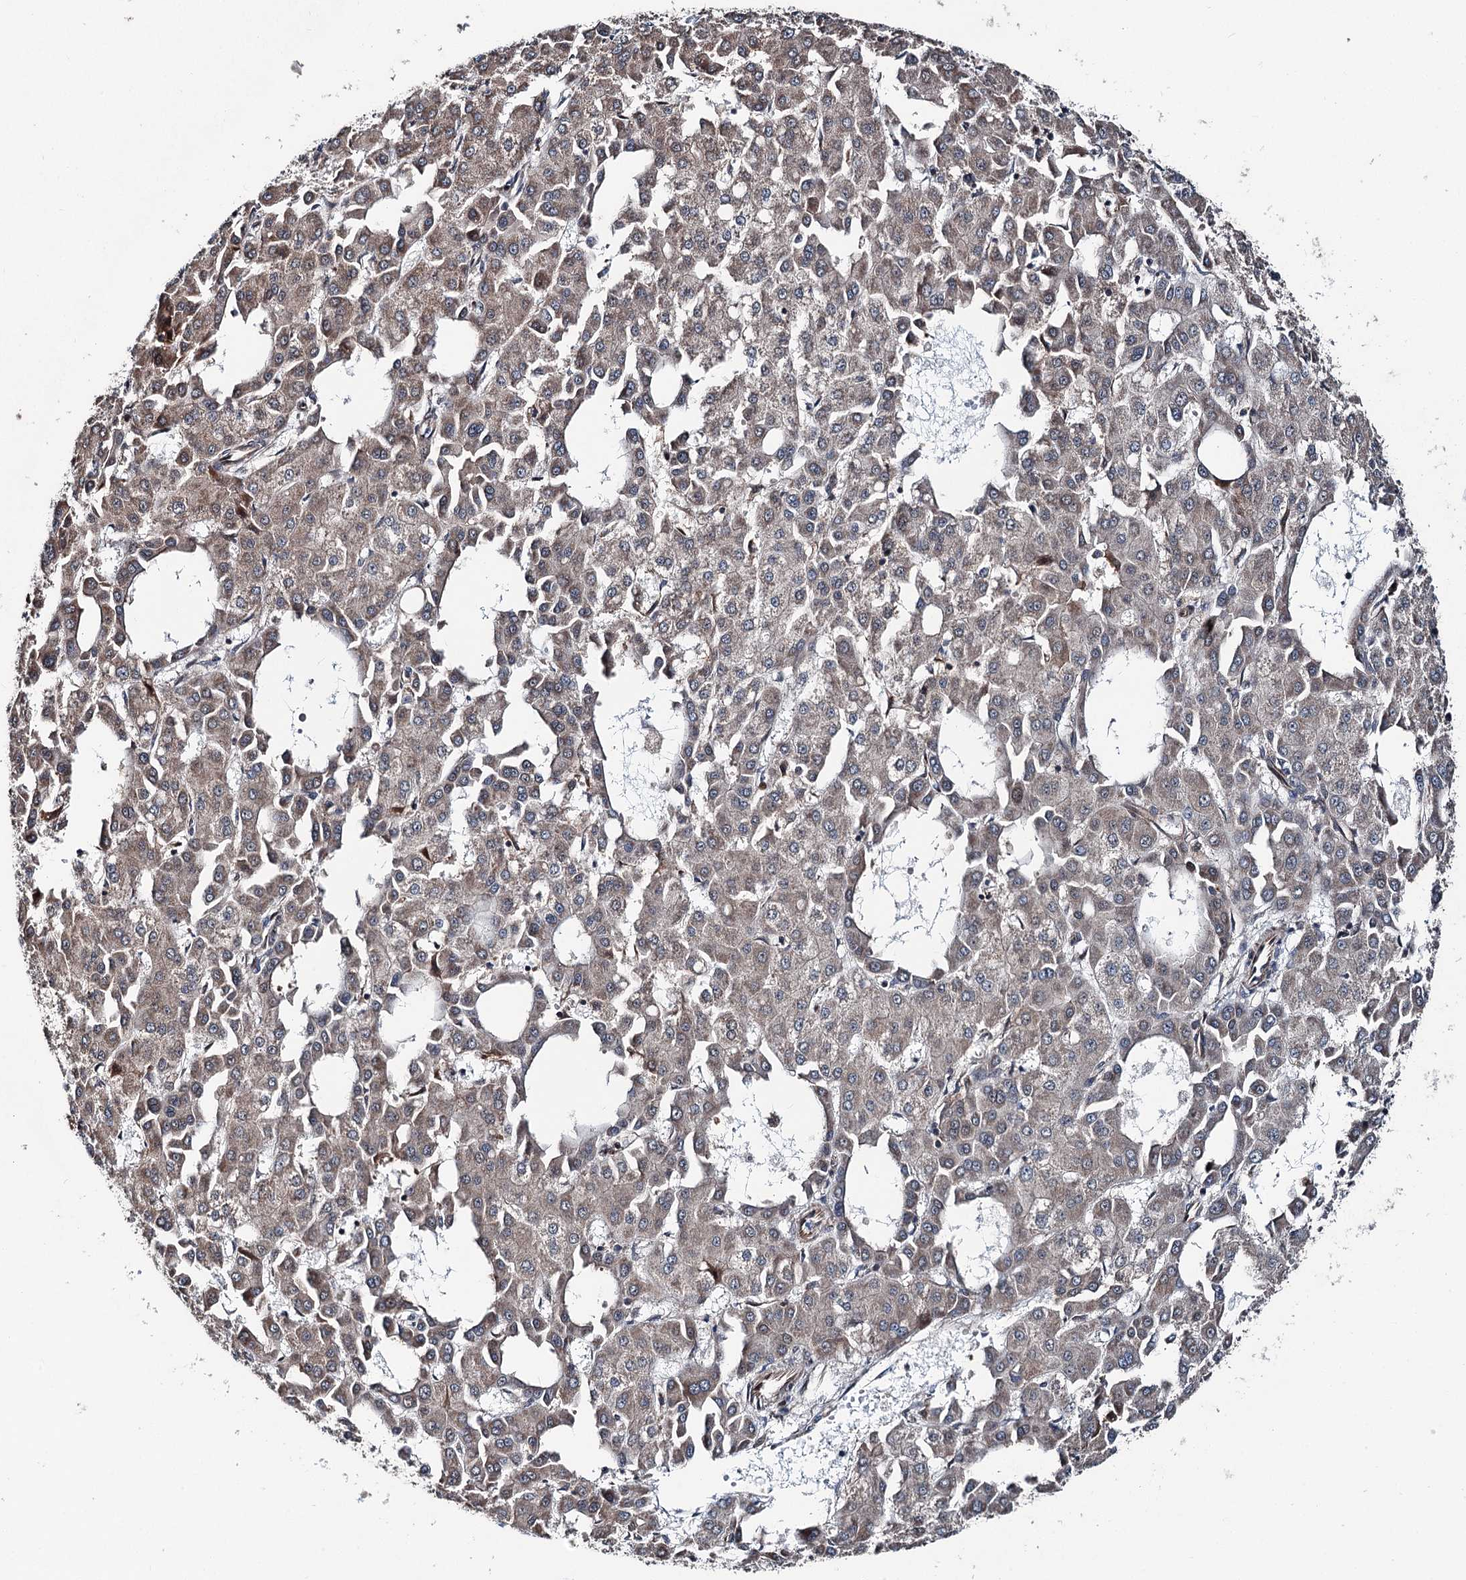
{"staining": {"intensity": "weak", "quantity": "25%-75%", "location": "cytoplasmic/membranous"}, "tissue": "liver cancer", "cell_type": "Tumor cells", "image_type": "cancer", "snomed": [{"axis": "morphology", "description": "Carcinoma, Hepatocellular, NOS"}, {"axis": "topography", "description": "Liver"}], "caption": "Liver cancer (hepatocellular carcinoma) stained with a brown dye displays weak cytoplasmic/membranous positive expression in about 25%-75% of tumor cells.", "gene": "PSMD13", "patient": {"sex": "male", "age": 47}}